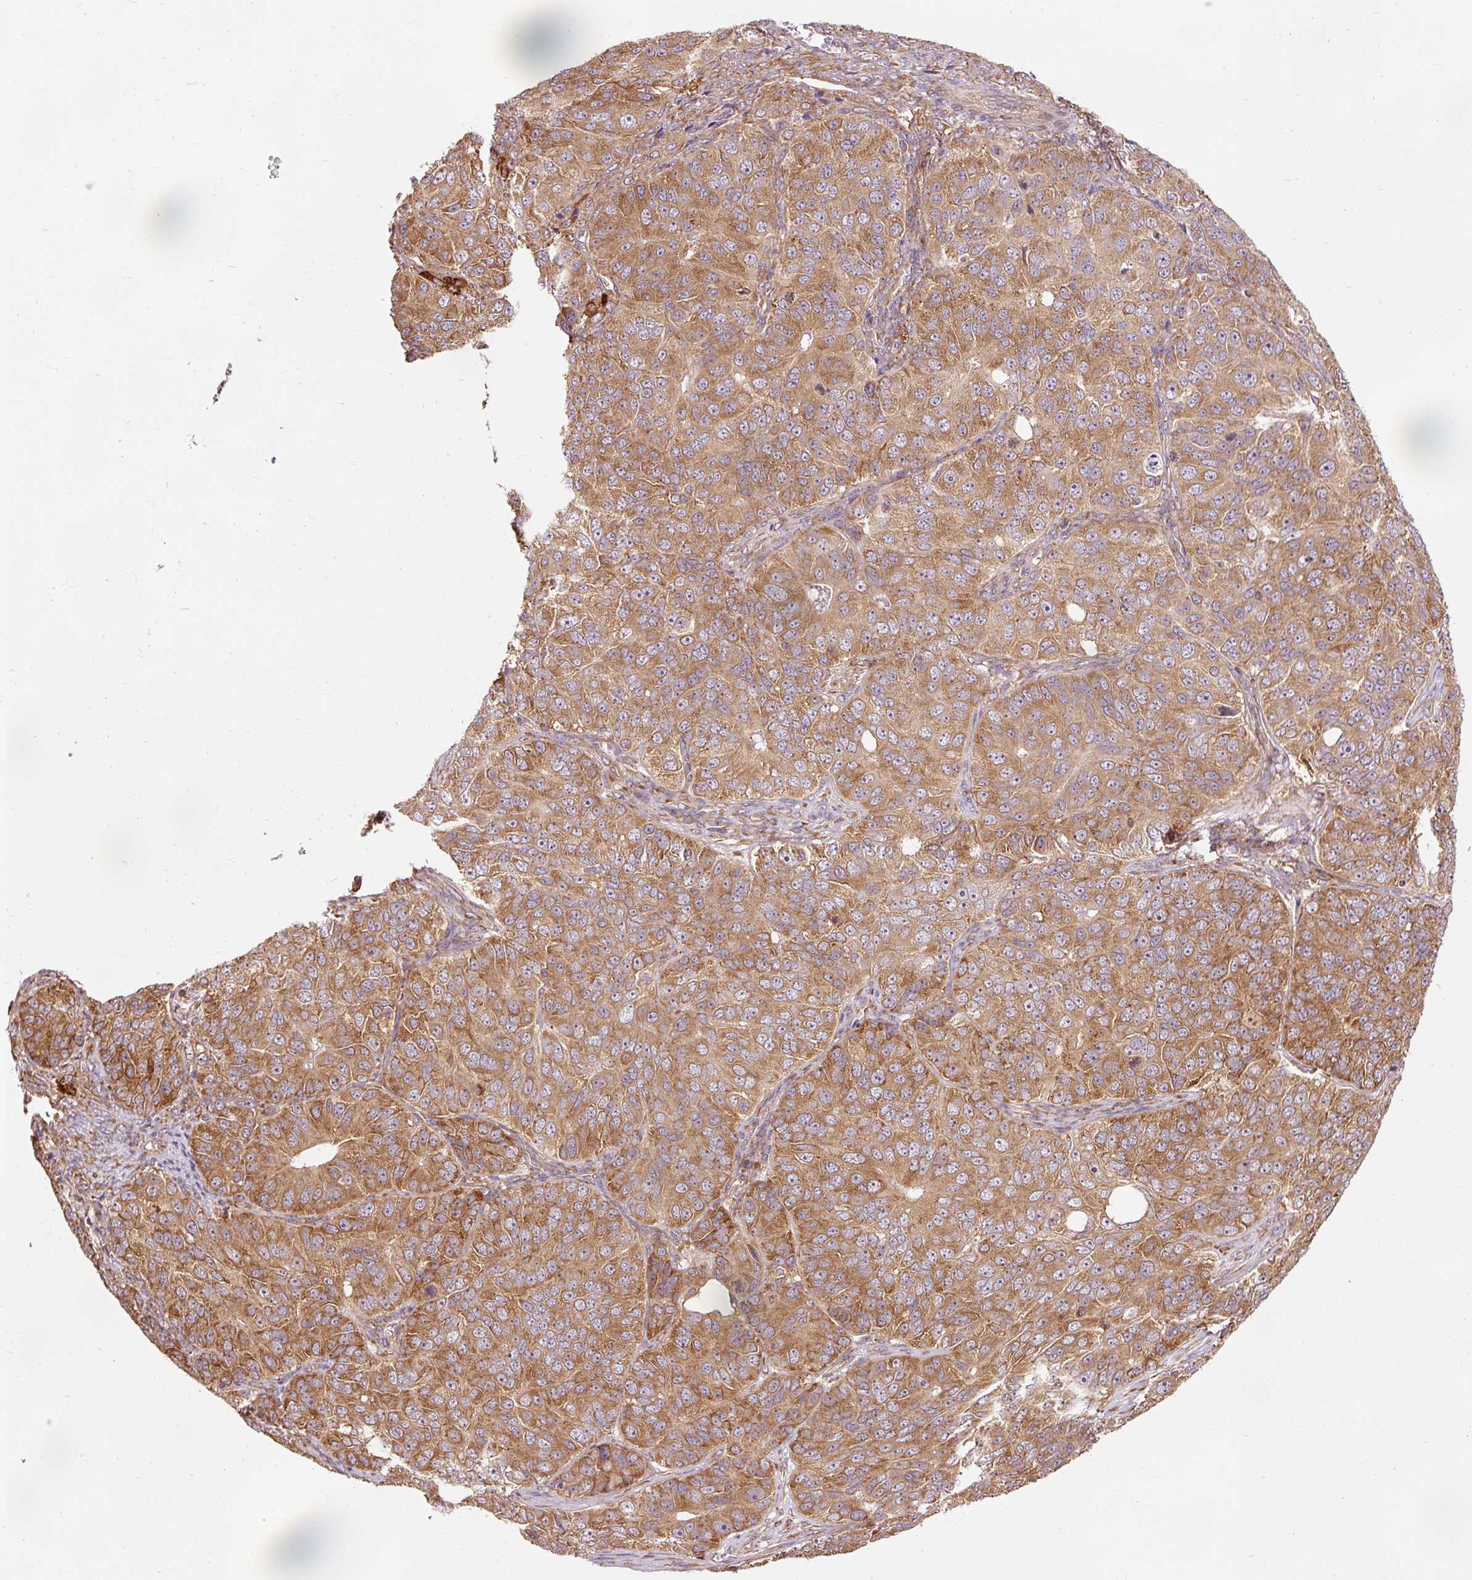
{"staining": {"intensity": "moderate", "quantity": ">75%", "location": "cytoplasmic/membranous"}, "tissue": "ovarian cancer", "cell_type": "Tumor cells", "image_type": "cancer", "snomed": [{"axis": "morphology", "description": "Carcinoma, endometroid"}, {"axis": "topography", "description": "Ovary"}], "caption": "Protein staining of endometroid carcinoma (ovarian) tissue shows moderate cytoplasmic/membranous staining in approximately >75% of tumor cells.", "gene": "PDAP1", "patient": {"sex": "female", "age": 51}}